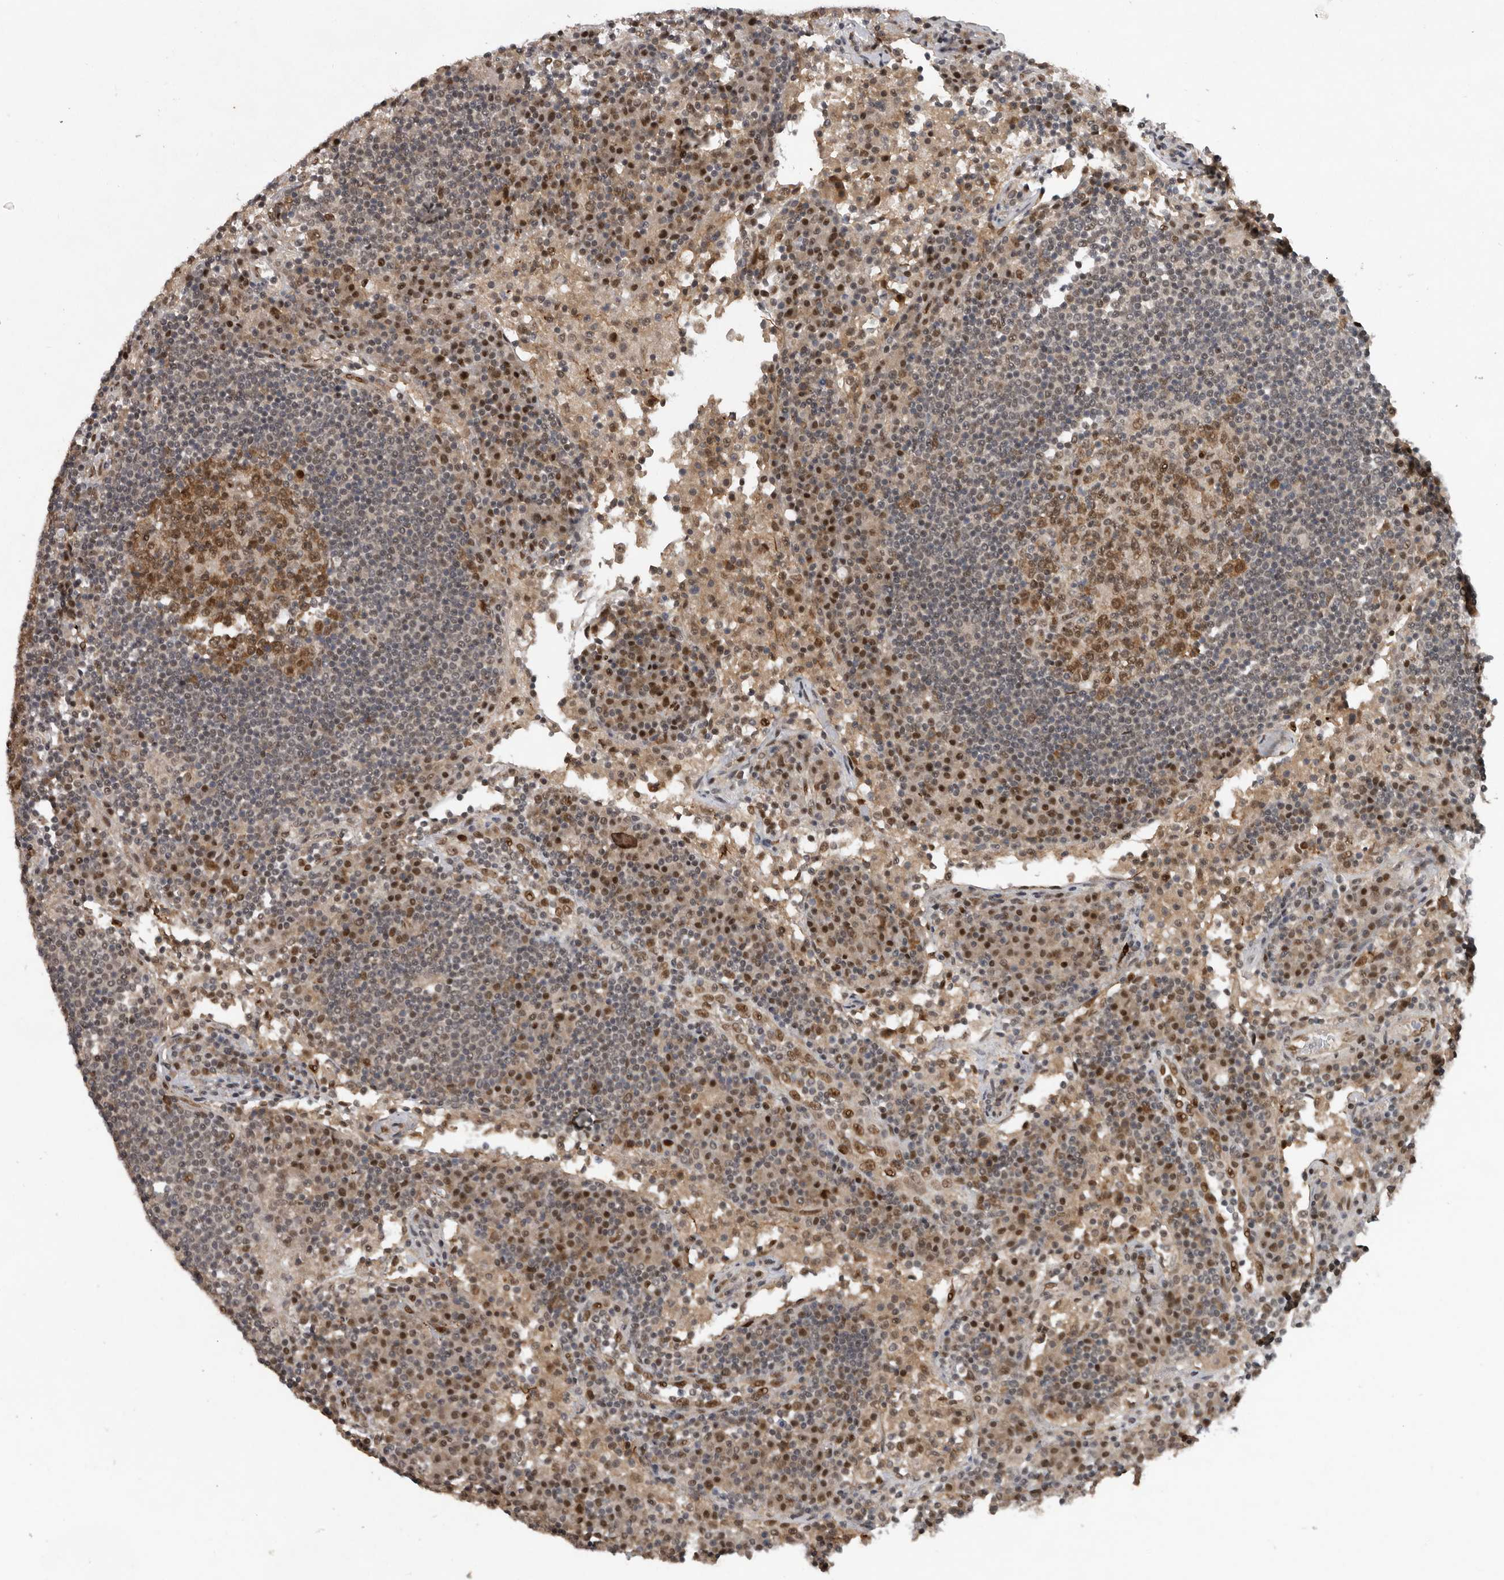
{"staining": {"intensity": "moderate", "quantity": ">75%", "location": "cytoplasmic/membranous,nuclear"}, "tissue": "lymph node", "cell_type": "Germinal center cells", "image_type": "normal", "snomed": [{"axis": "morphology", "description": "Normal tissue, NOS"}, {"axis": "topography", "description": "Lymph node"}], "caption": "Immunohistochemical staining of normal human lymph node exhibits medium levels of moderate cytoplasmic/membranous,nuclear positivity in about >75% of germinal center cells.", "gene": "CDC27", "patient": {"sex": "female", "age": 53}}